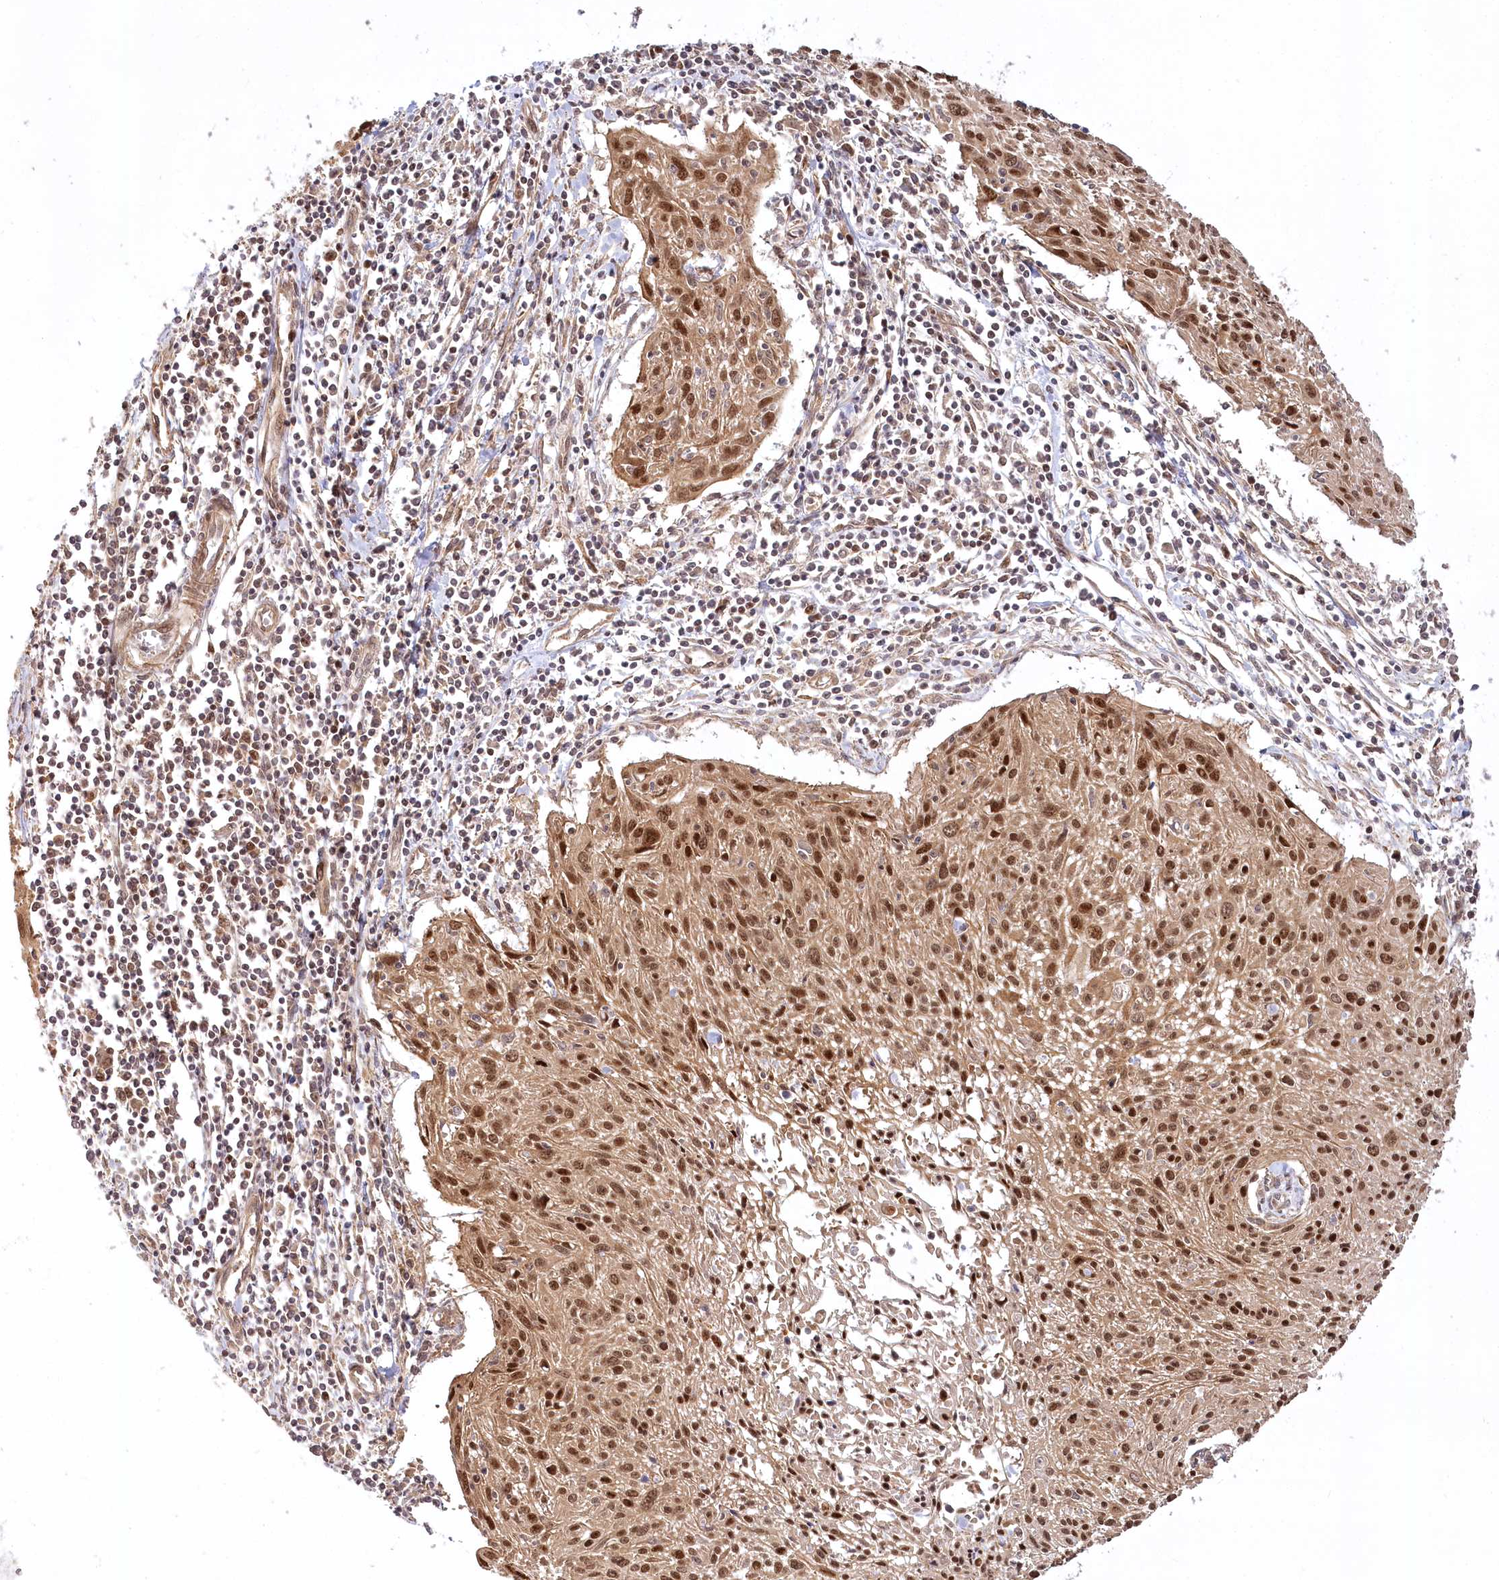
{"staining": {"intensity": "moderate", "quantity": ">75%", "location": "cytoplasmic/membranous,nuclear"}, "tissue": "cervical cancer", "cell_type": "Tumor cells", "image_type": "cancer", "snomed": [{"axis": "morphology", "description": "Squamous cell carcinoma, NOS"}, {"axis": "topography", "description": "Cervix"}], "caption": "Protein expression analysis of cervical squamous cell carcinoma displays moderate cytoplasmic/membranous and nuclear staining in about >75% of tumor cells.", "gene": "CEP70", "patient": {"sex": "female", "age": 51}}